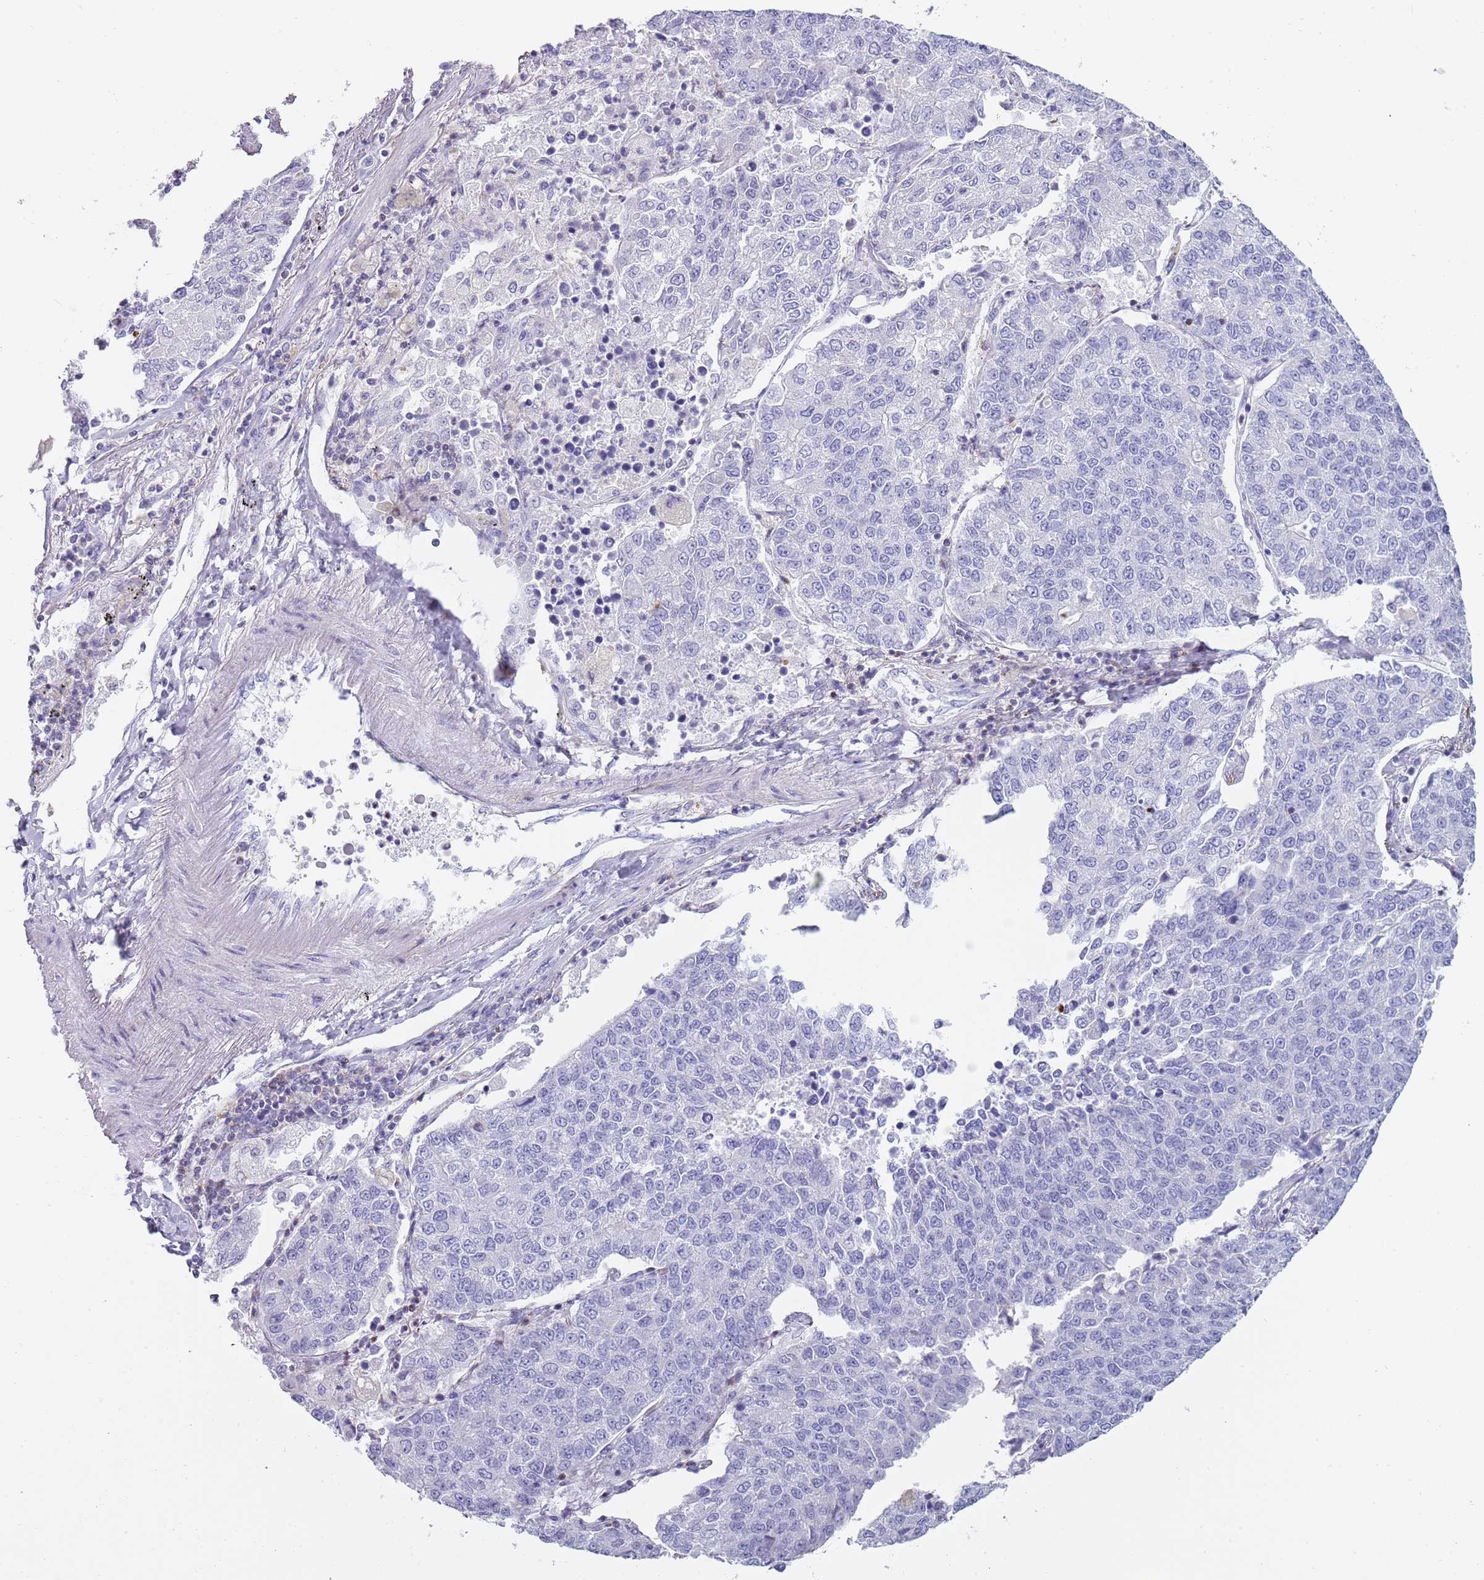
{"staining": {"intensity": "negative", "quantity": "none", "location": "none"}, "tissue": "lung cancer", "cell_type": "Tumor cells", "image_type": "cancer", "snomed": [{"axis": "morphology", "description": "Squamous cell carcinoma, NOS"}, {"axis": "topography", "description": "Lung"}], "caption": "A high-resolution image shows IHC staining of lung cancer (squamous cell carcinoma), which displays no significant staining in tumor cells.", "gene": "NBPF20", "patient": {"sex": "female", "age": 70}}